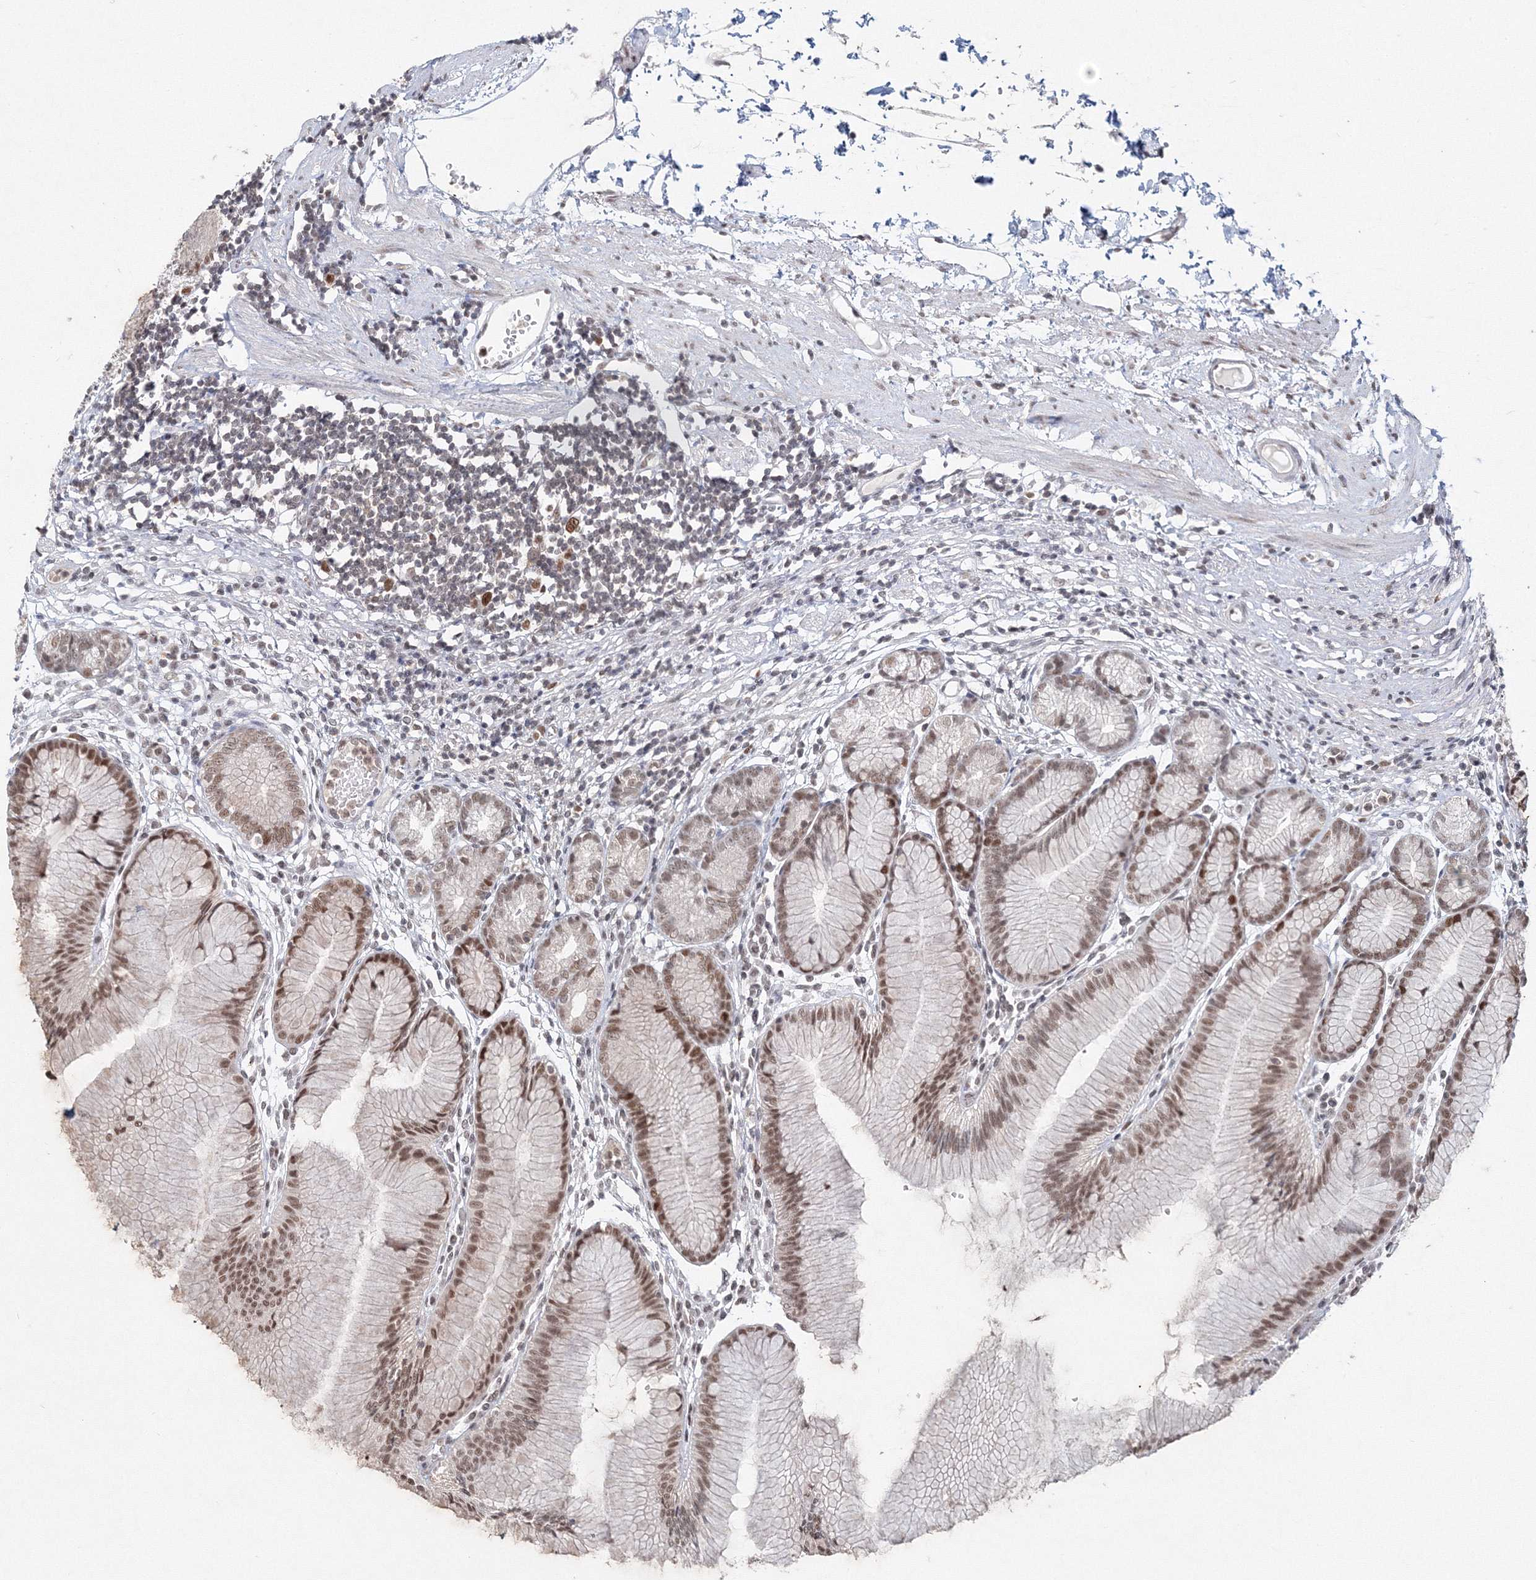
{"staining": {"intensity": "moderate", "quantity": ">75%", "location": "nuclear"}, "tissue": "stomach", "cell_type": "Glandular cells", "image_type": "normal", "snomed": [{"axis": "morphology", "description": "Normal tissue, NOS"}, {"axis": "topography", "description": "Stomach"}], "caption": "A brown stain highlights moderate nuclear positivity of a protein in glandular cells of benign stomach. Using DAB (3,3'-diaminobenzidine) (brown) and hematoxylin (blue) stains, captured at high magnification using brightfield microscopy.", "gene": "IWS1", "patient": {"sex": "female", "age": 57}}